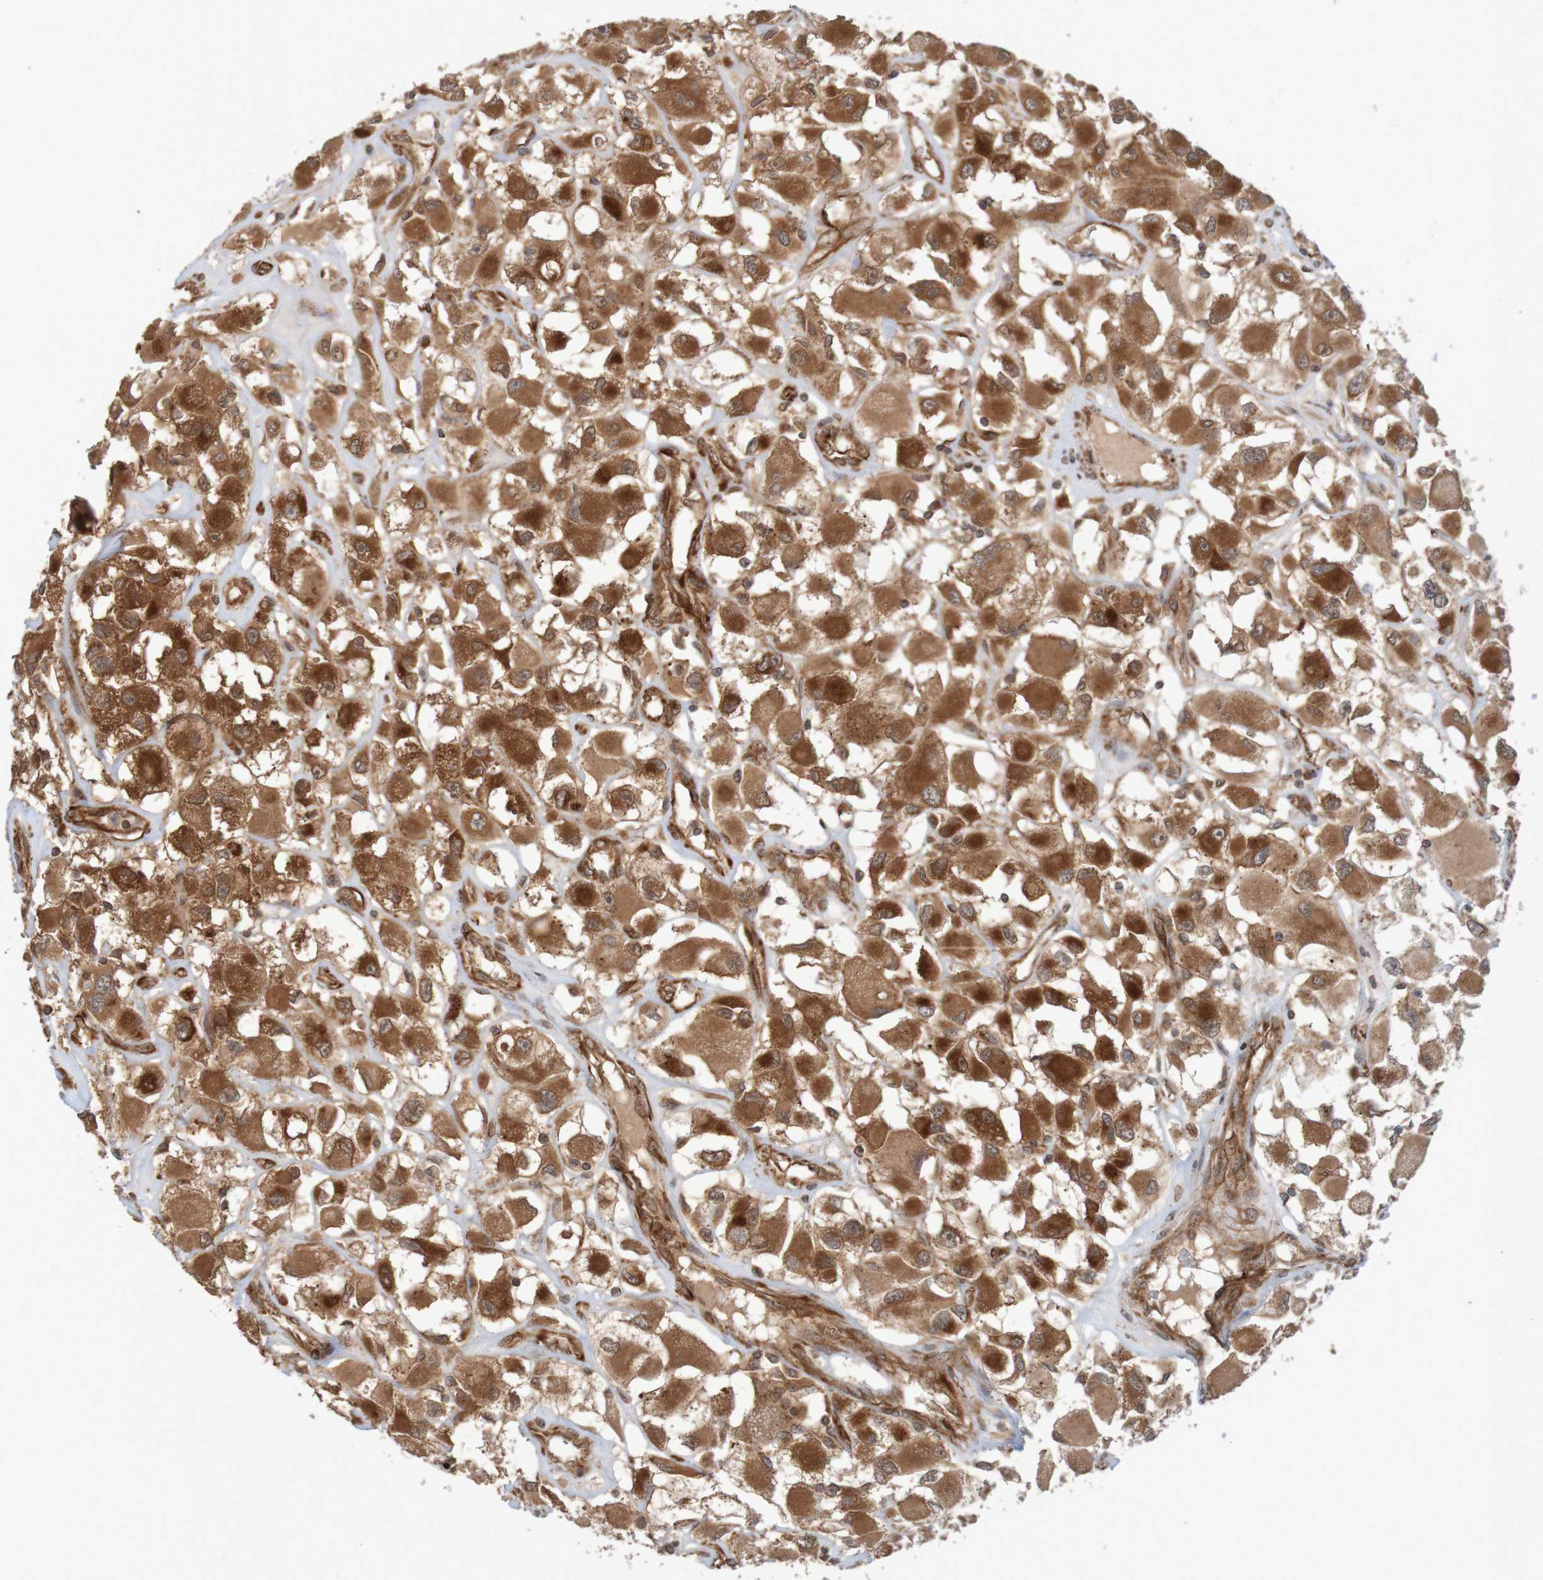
{"staining": {"intensity": "strong", "quantity": ">75%", "location": "cytoplasmic/membranous"}, "tissue": "renal cancer", "cell_type": "Tumor cells", "image_type": "cancer", "snomed": [{"axis": "morphology", "description": "Adenocarcinoma, NOS"}, {"axis": "topography", "description": "Kidney"}], "caption": "Strong cytoplasmic/membranous expression for a protein is identified in about >75% of tumor cells of renal cancer (adenocarcinoma) using immunohistochemistry.", "gene": "MRPL52", "patient": {"sex": "female", "age": 52}}